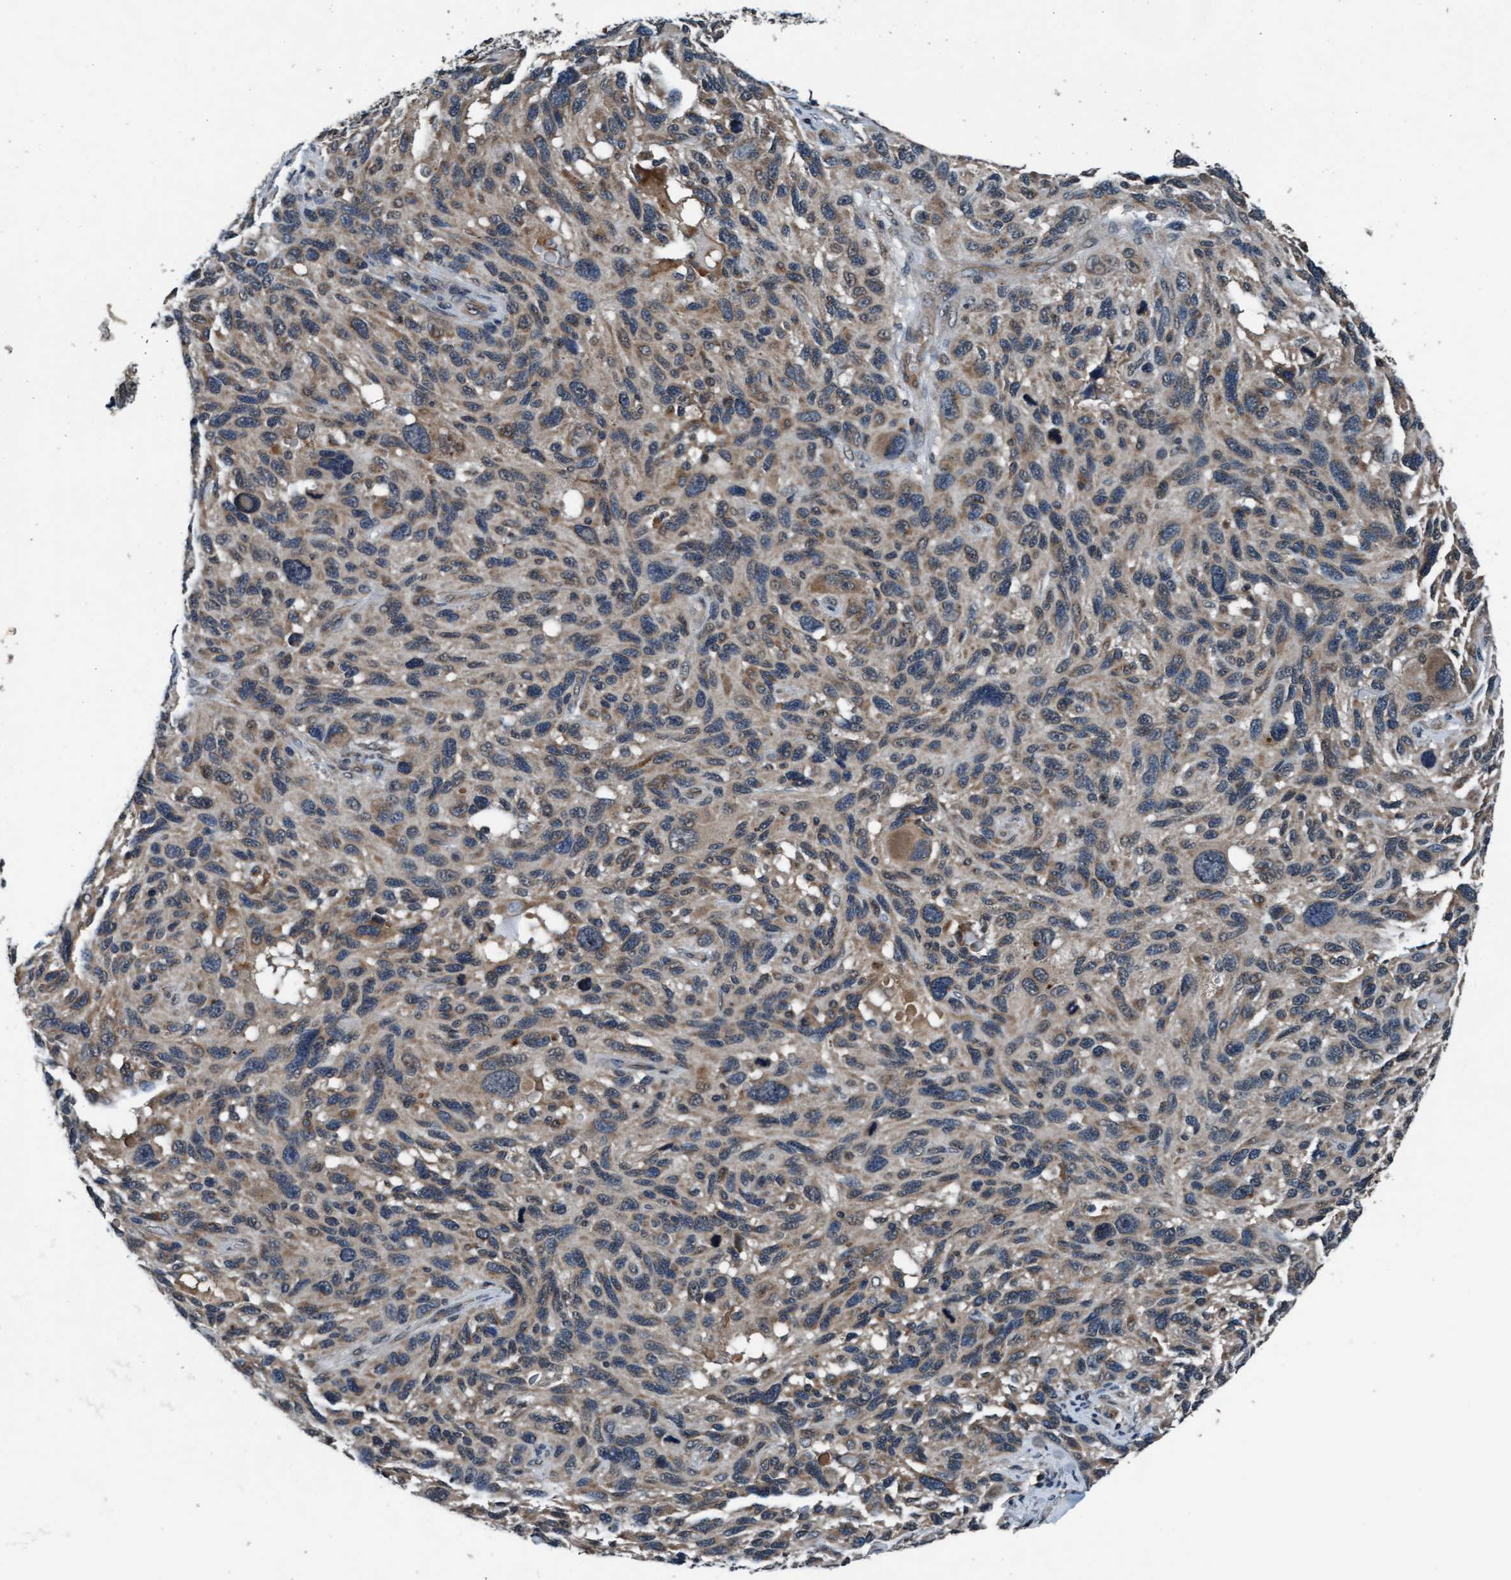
{"staining": {"intensity": "moderate", "quantity": ">75%", "location": "cytoplasmic/membranous"}, "tissue": "melanoma", "cell_type": "Tumor cells", "image_type": "cancer", "snomed": [{"axis": "morphology", "description": "Malignant melanoma, NOS"}, {"axis": "topography", "description": "Skin"}], "caption": "Moderate cytoplasmic/membranous protein staining is identified in about >75% of tumor cells in melanoma. The staining was performed using DAB (3,3'-diaminobenzidine) to visualize the protein expression in brown, while the nuclei were stained in blue with hematoxylin (Magnification: 20x).", "gene": "WASF1", "patient": {"sex": "male", "age": 53}}